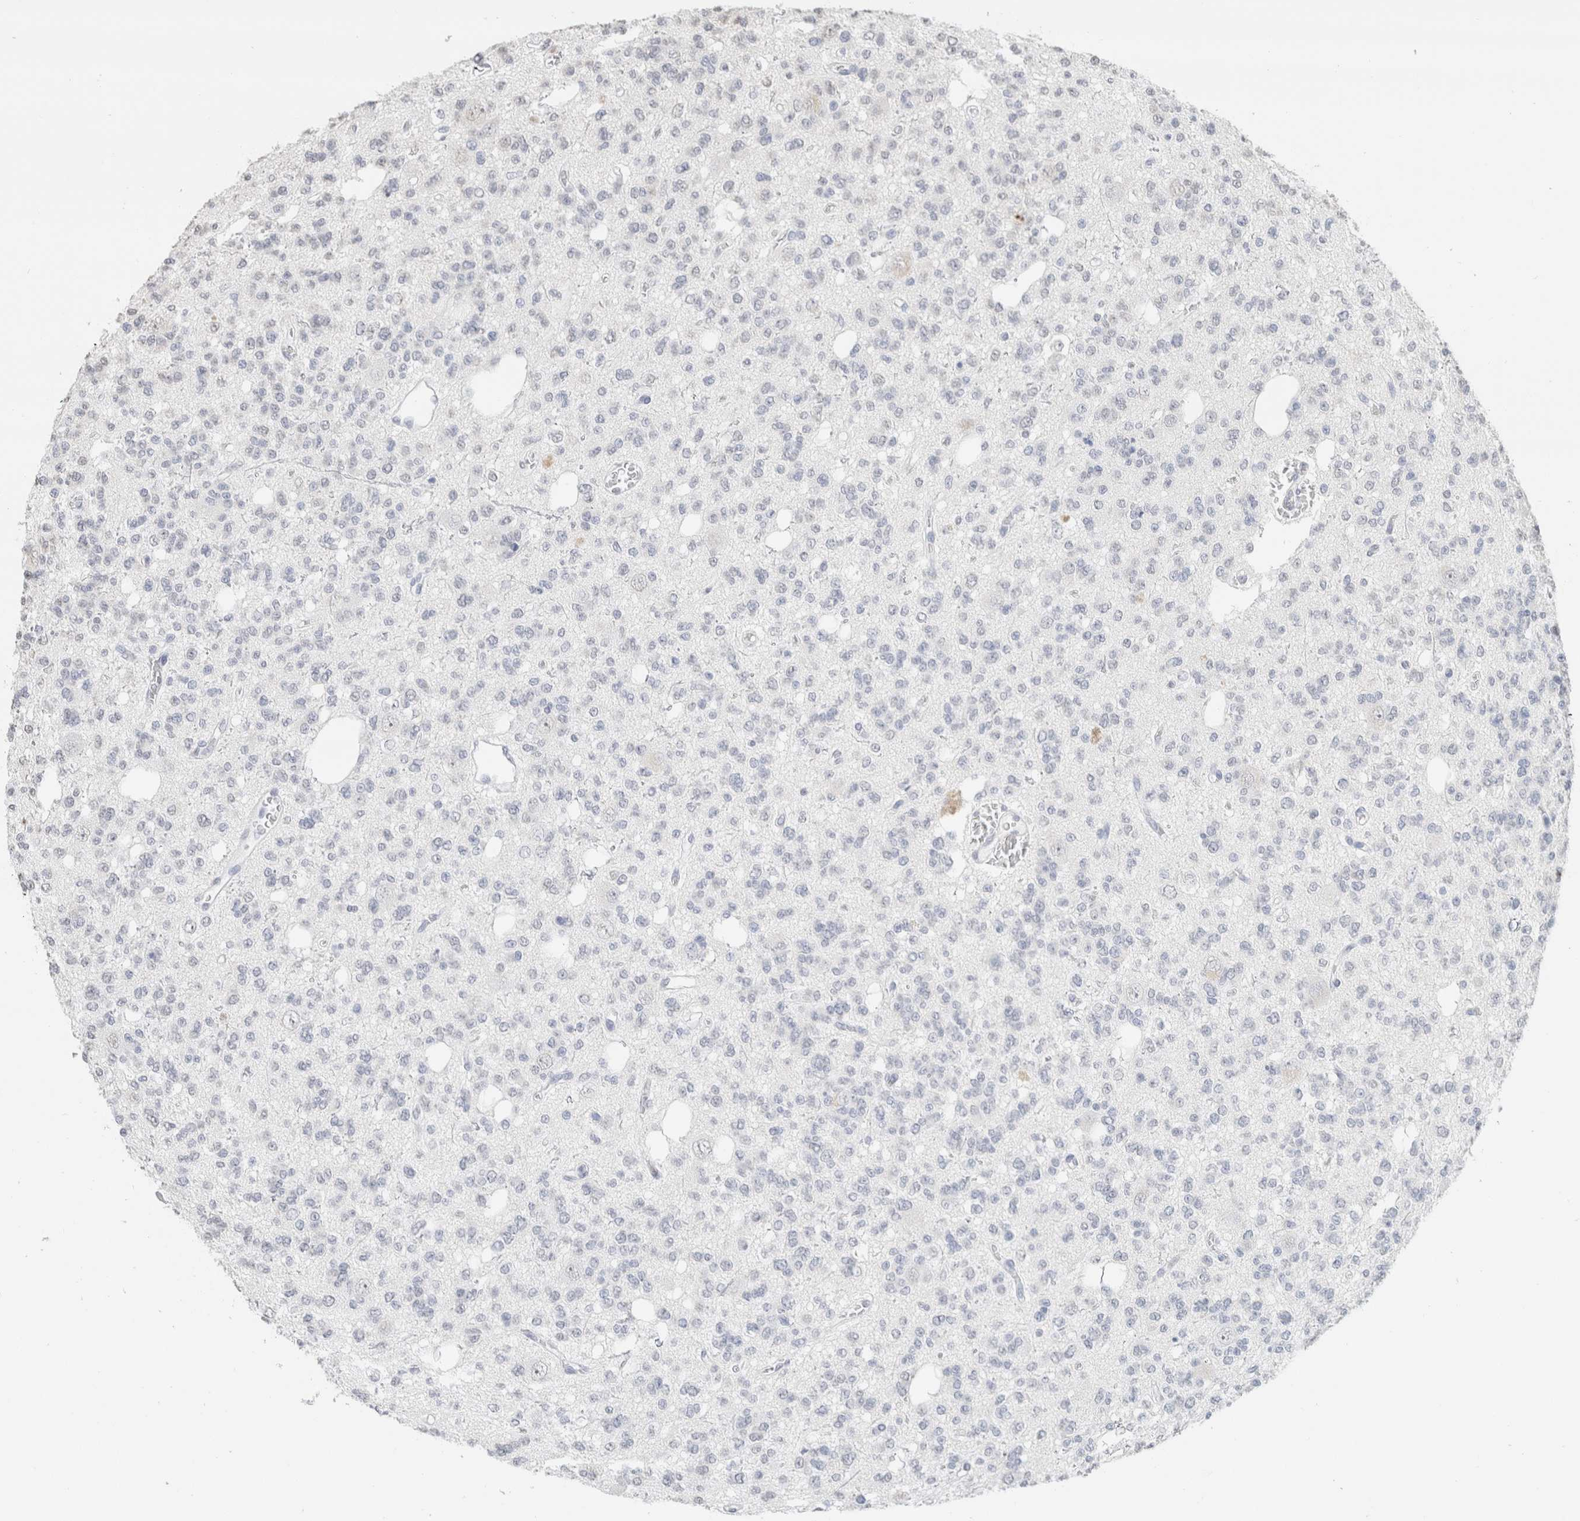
{"staining": {"intensity": "negative", "quantity": "none", "location": "none"}, "tissue": "glioma", "cell_type": "Tumor cells", "image_type": "cancer", "snomed": [{"axis": "morphology", "description": "Glioma, malignant, Low grade"}, {"axis": "topography", "description": "Brain"}], "caption": "Immunohistochemistry (IHC) histopathology image of neoplastic tissue: low-grade glioma (malignant) stained with DAB reveals no significant protein expression in tumor cells.", "gene": "CD80", "patient": {"sex": "male", "age": 38}}